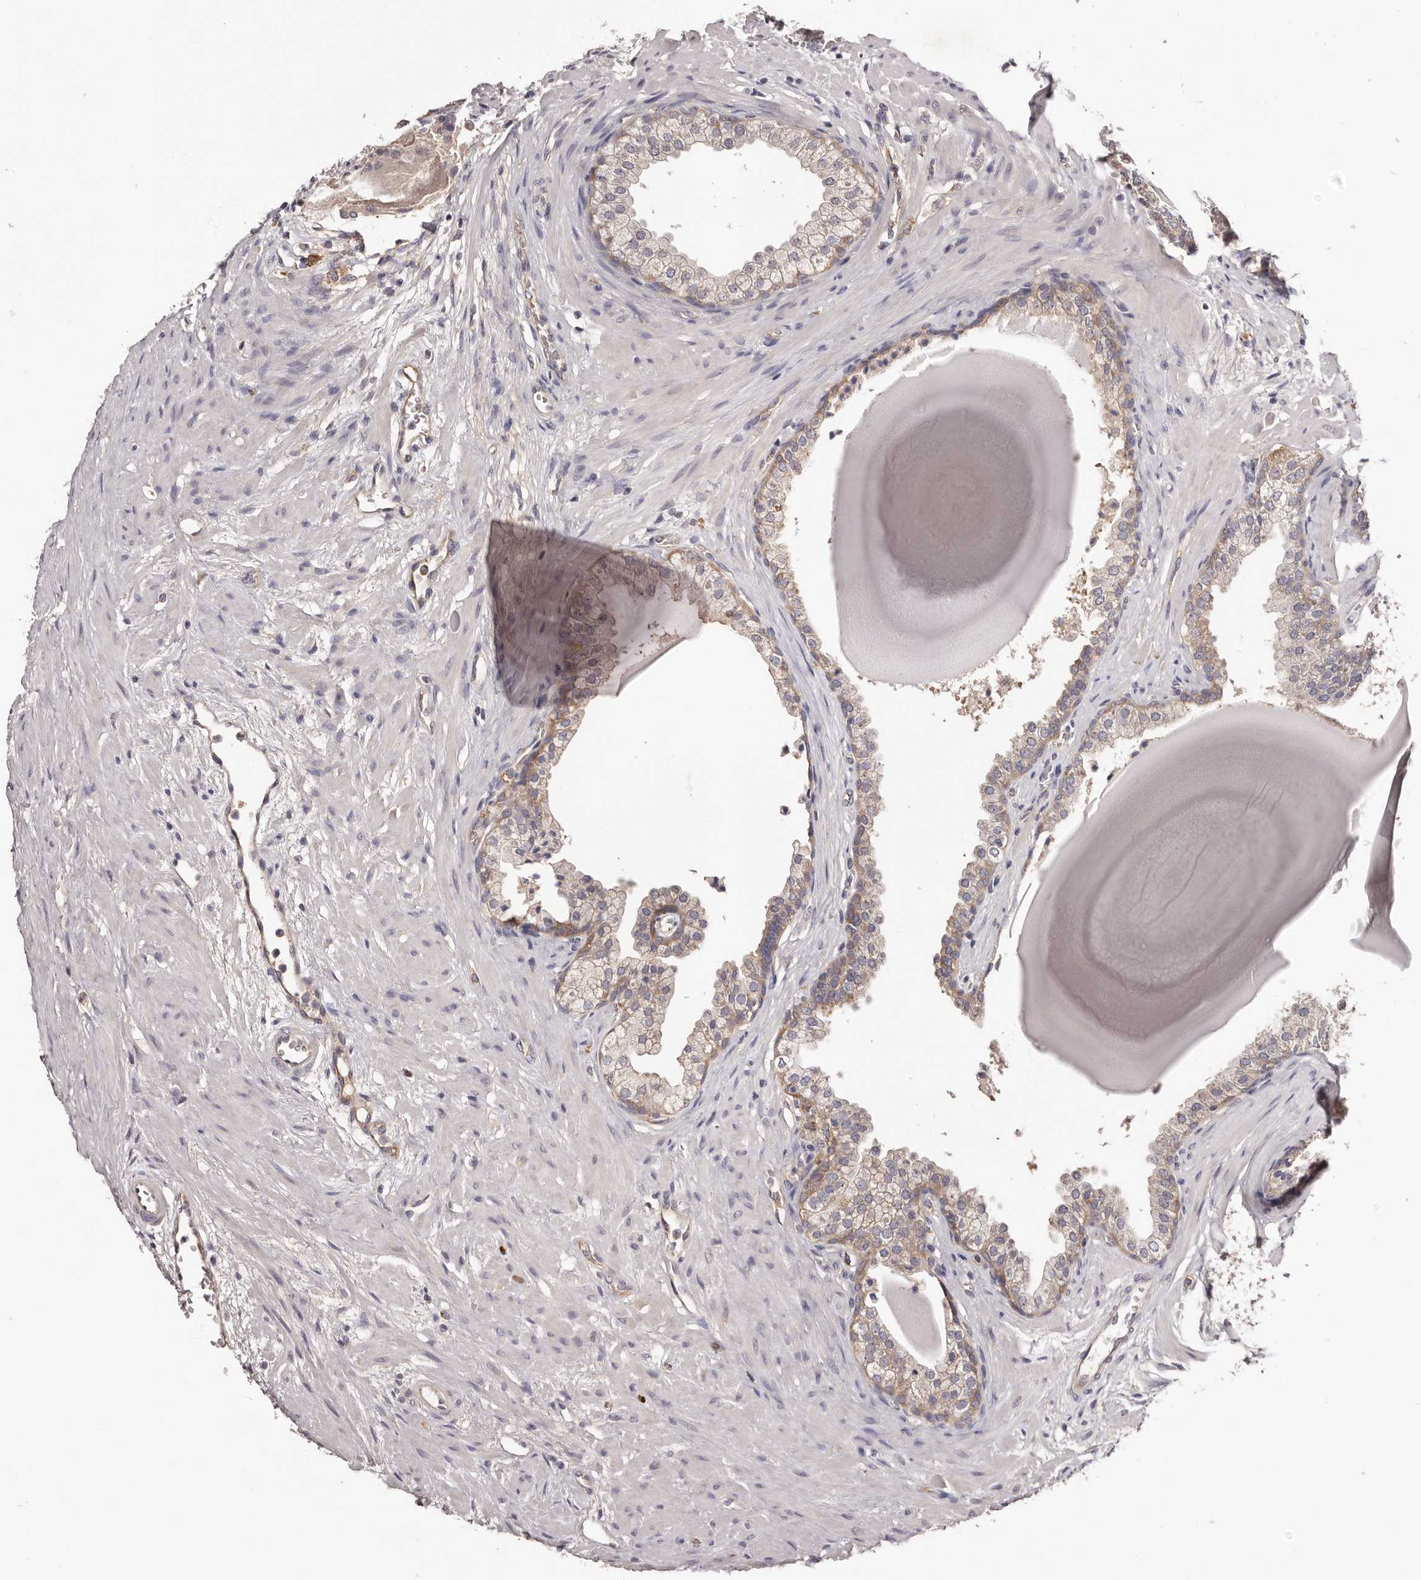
{"staining": {"intensity": "moderate", "quantity": "<25%", "location": "cytoplasmic/membranous"}, "tissue": "prostate", "cell_type": "Glandular cells", "image_type": "normal", "snomed": [{"axis": "morphology", "description": "Normal tissue, NOS"}, {"axis": "topography", "description": "Prostate"}], "caption": "Protein expression analysis of normal prostate reveals moderate cytoplasmic/membranous staining in about <25% of glandular cells. Nuclei are stained in blue.", "gene": "LTV1", "patient": {"sex": "male", "age": 48}}